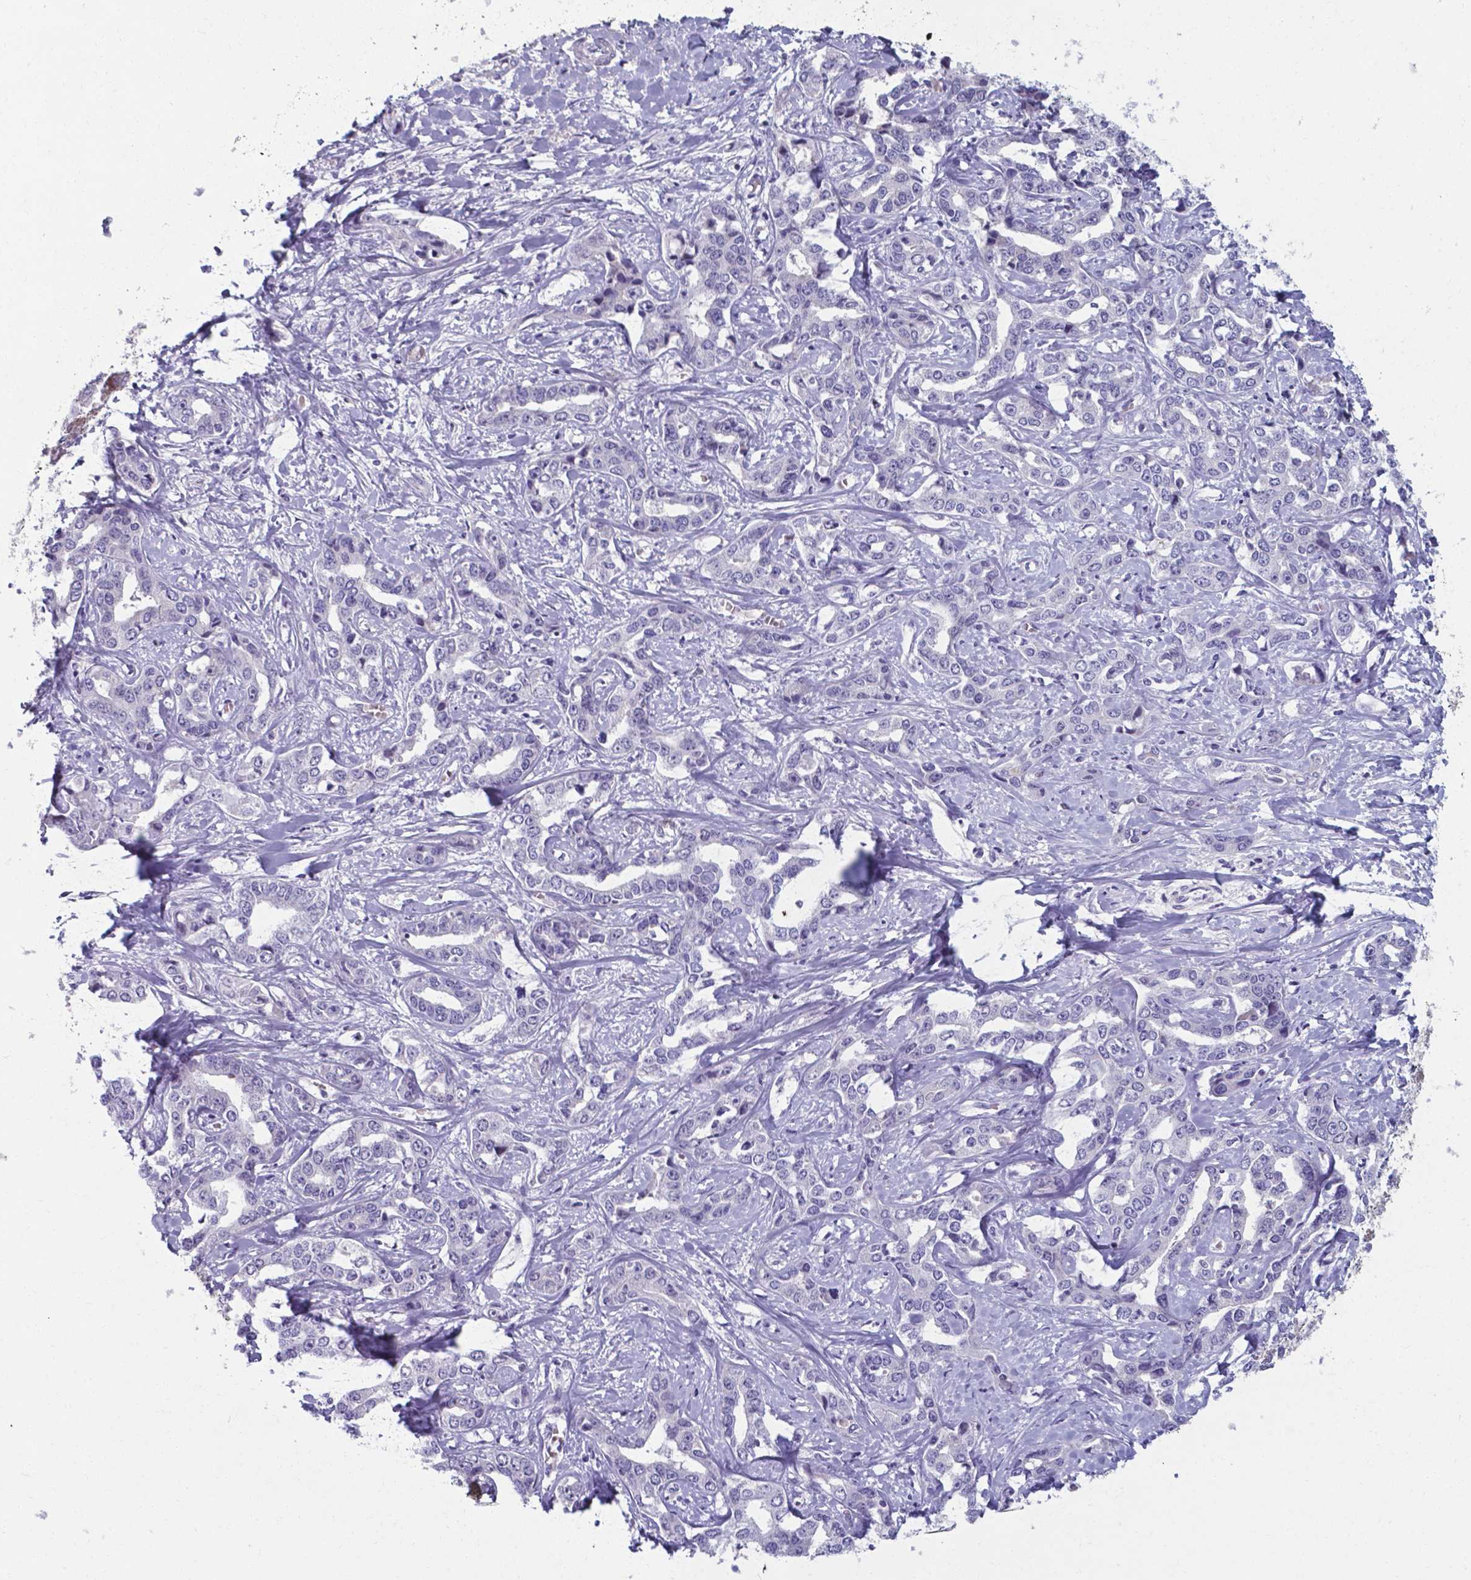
{"staining": {"intensity": "negative", "quantity": "none", "location": "none"}, "tissue": "liver cancer", "cell_type": "Tumor cells", "image_type": "cancer", "snomed": [{"axis": "morphology", "description": "Cholangiocarcinoma"}, {"axis": "topography", "description": "Liver"}], "caption": "Immunohistochemical staining of human liver cholangiocarcinoma displays no significant positivity in tumor cells.", "gene": "AP5B1", "patient": {"sex": "male", "age": 59}}